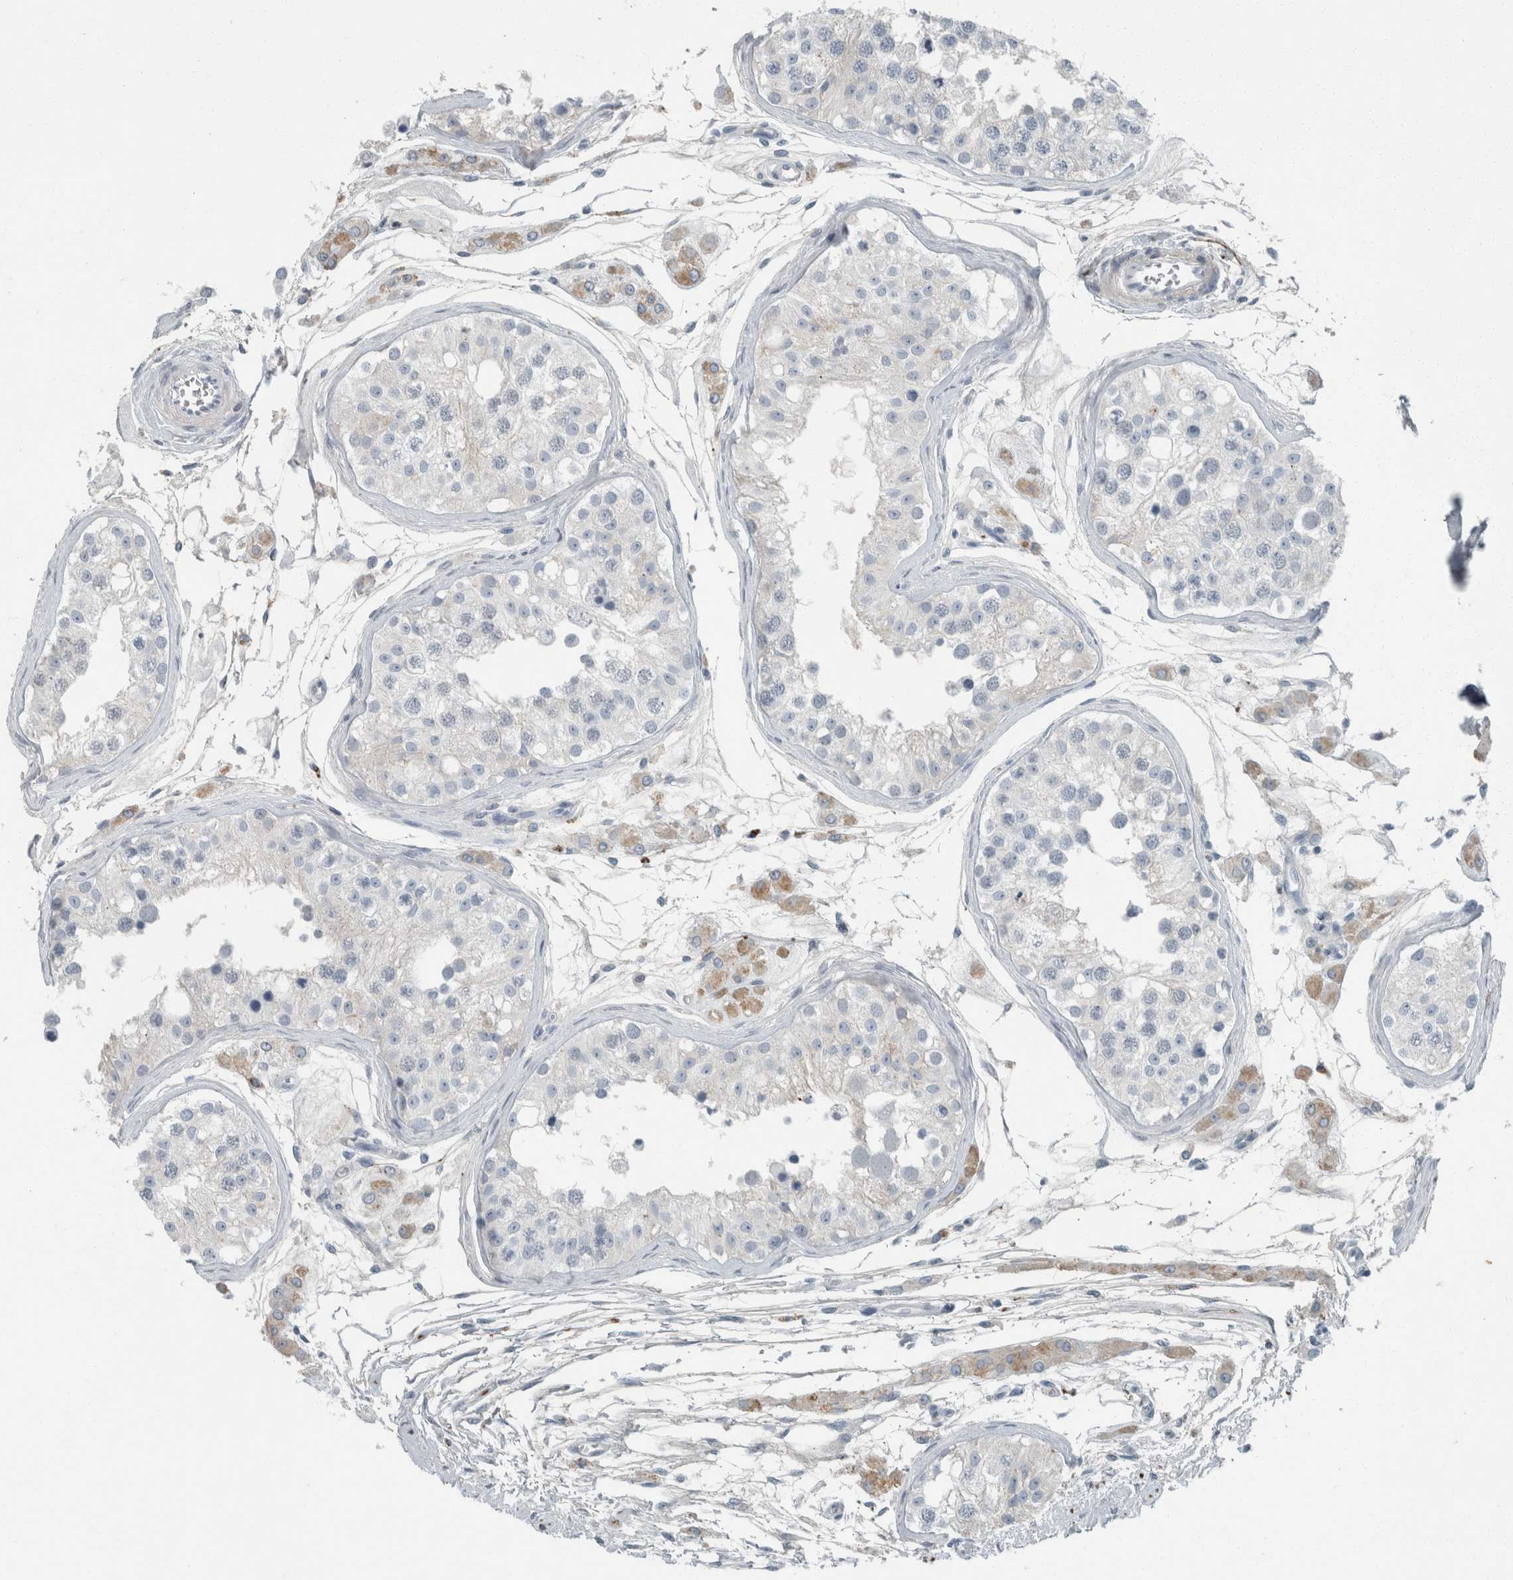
{"staining": {"intensity": "negative", "quantity": "none", "location": "none"}, "tissue": "testis", "cell_type": "Cells in seminiferous ducts", "image_type": "normal", "snomed": [{"axis": "morphology", "description": "Normal tissue, NOS"}, {"axis": "morphology", "description": "Adenocarcinoma, metastatic, NOS"}, {"axis": "topography", "description": "Testis"}], "caption": "DAB (3,3'-diaminobenzidine) immunohistochemical staining of unremarkable testis exhibits no significant staining in cells in seminiferous ducts.", "gene": "CHL1", "patient": {"sex": "male", "age": 26}}